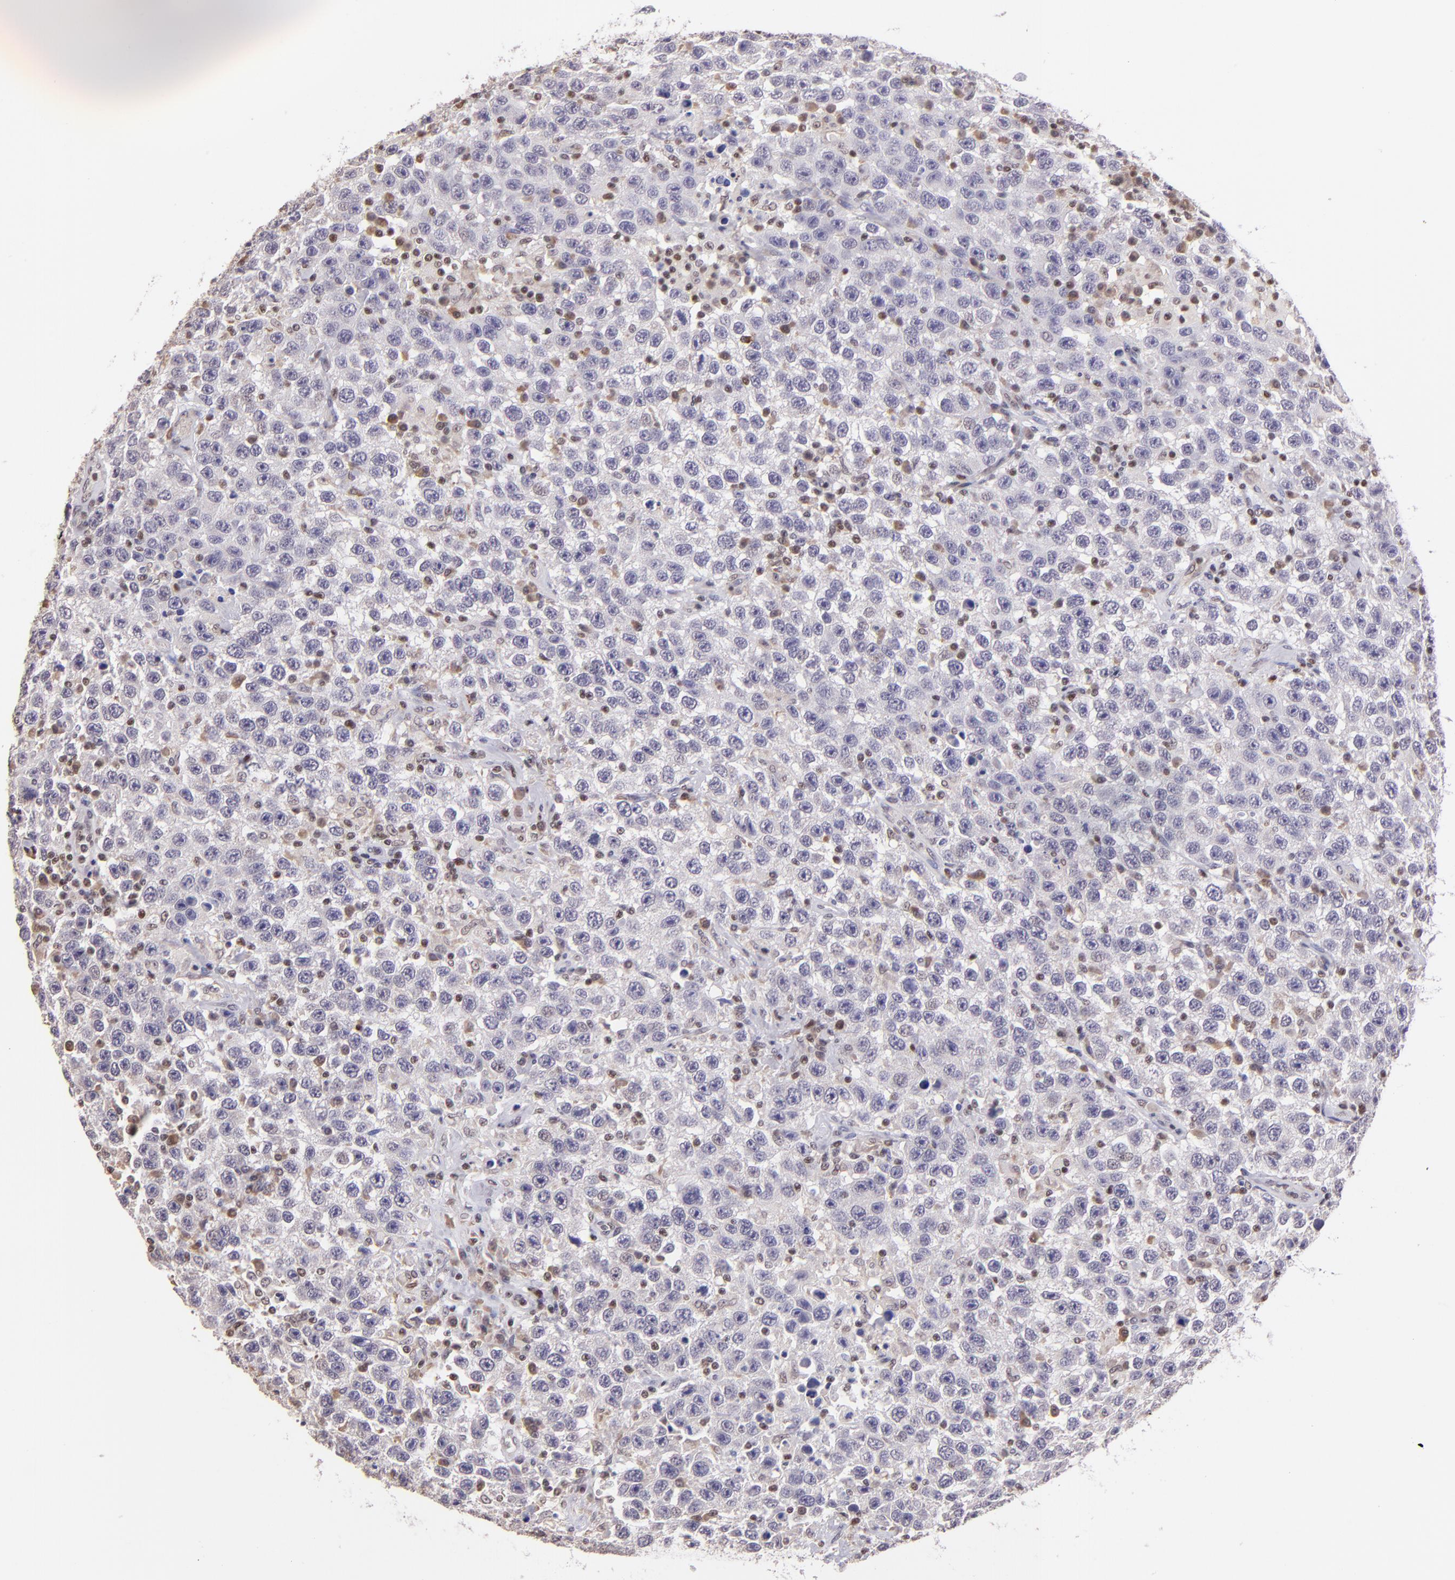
{"staining": {"intensity": "negative", "quantity": "none", "location": "none"}, "tissue": "testis cancer", "cell_type": "Tumor cells", "image_type": "cancer", "snomed": [{"axis": "morphology", "description": "Seminoma, NOS"}, {"axis": "topography", "description": "Testis"}], "caption": "The histopathology image reveals no significant expression in tumor cells of testis seminoma. (DAB (3,3'-diaminobenzidine) IHC with hematoxylin counter stain).", "gene": "ELF1", "patient": {"sex": "male", "age": 41}}